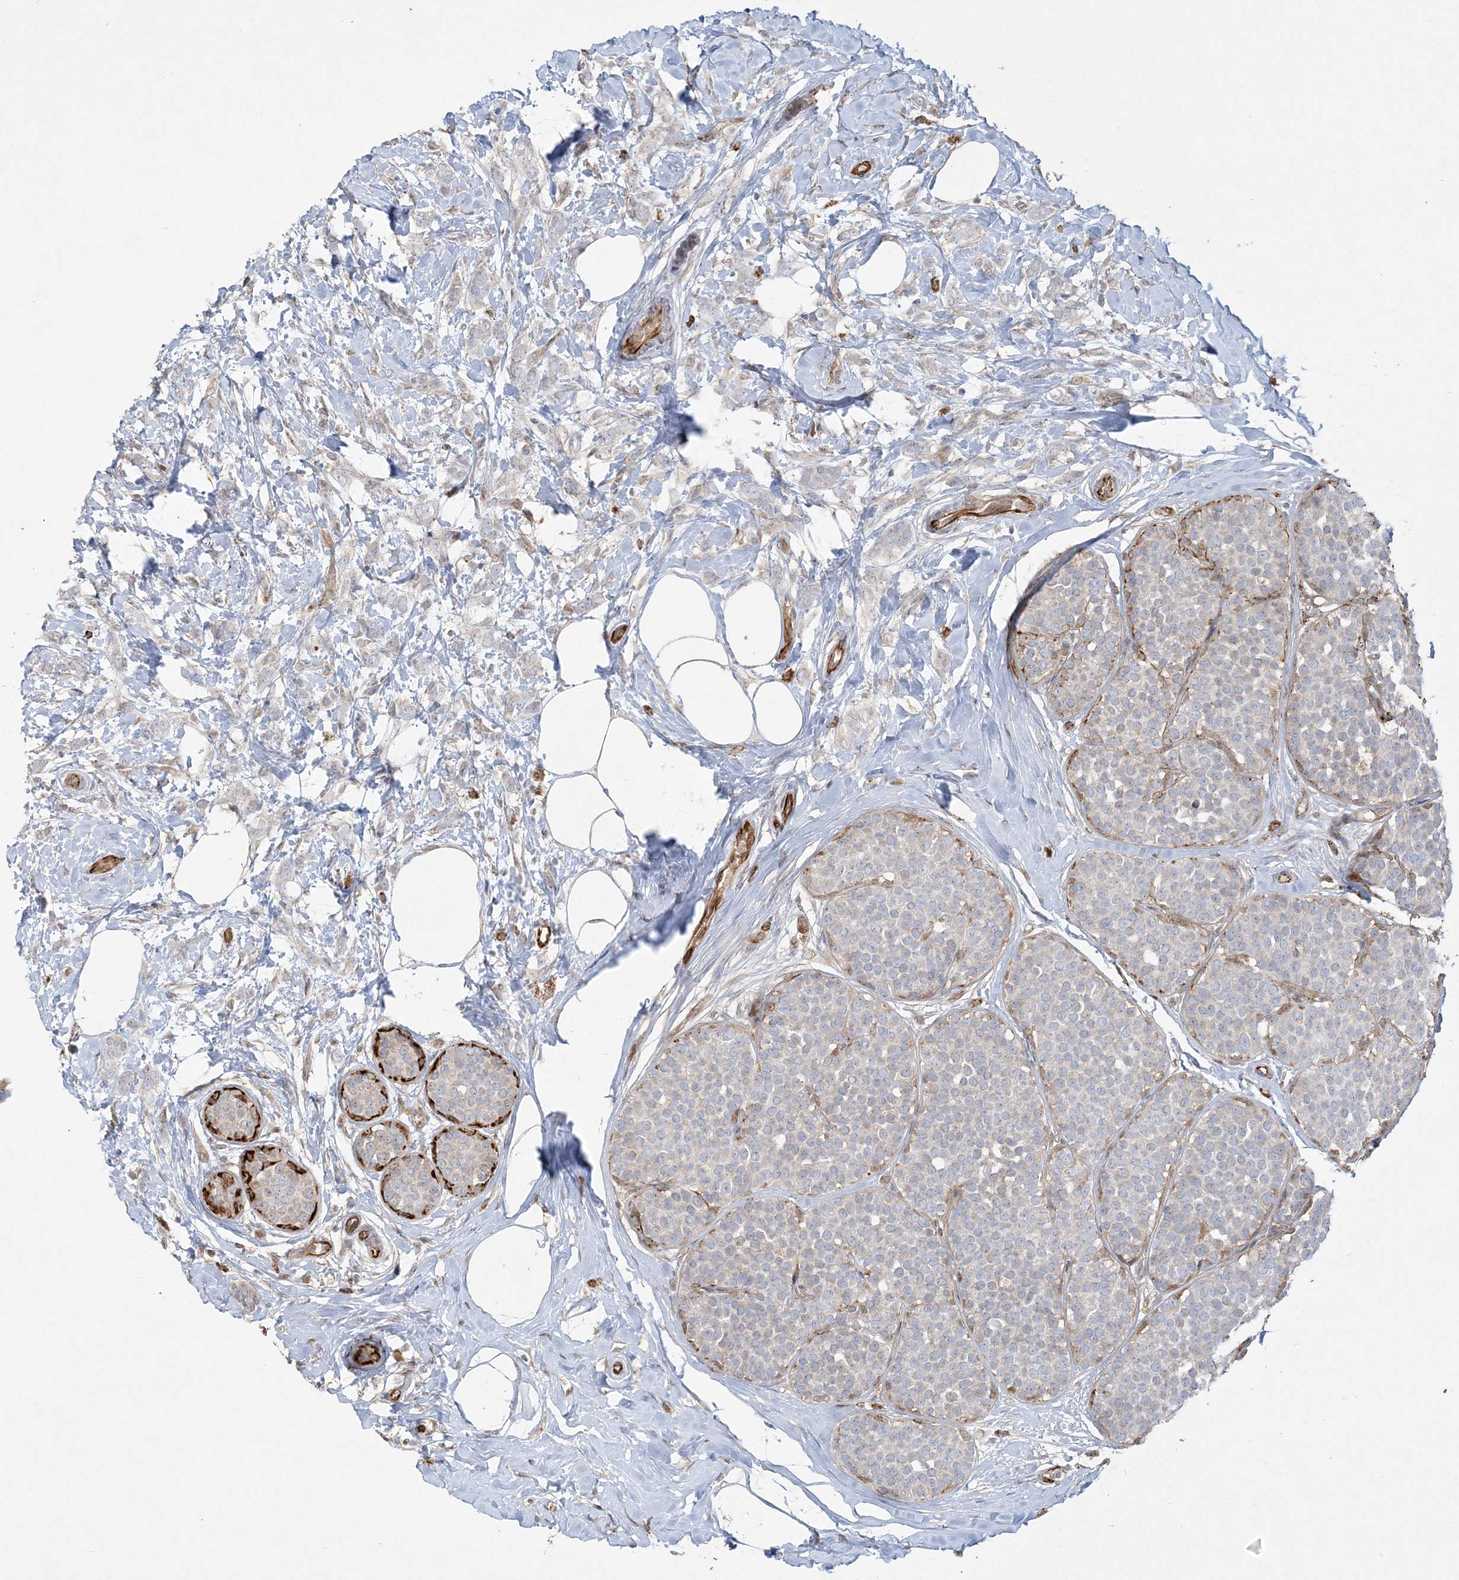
{"staining": {"intensity": "weak", "quantity": "<25%", "location": "cytoplasmic/membranous"}, "tissue": "breast cancer", "cell_type": "Tumor cells", "image_type": "cancer", "snomed": [{"axis": "morphology", "description": "Lobular carcinoma, in situ"}, {"axis": "morphology", "description": "Lobular carcinoma"}, {"axis": "topography", "description": "Breast"}], "caption": "This is an immunohistochemistry (IHC) histopathology image of breast cancer. There is no expression in tumor cells.", "gene": "INPP1", "patient": {"sex": "female", "age": 41}}